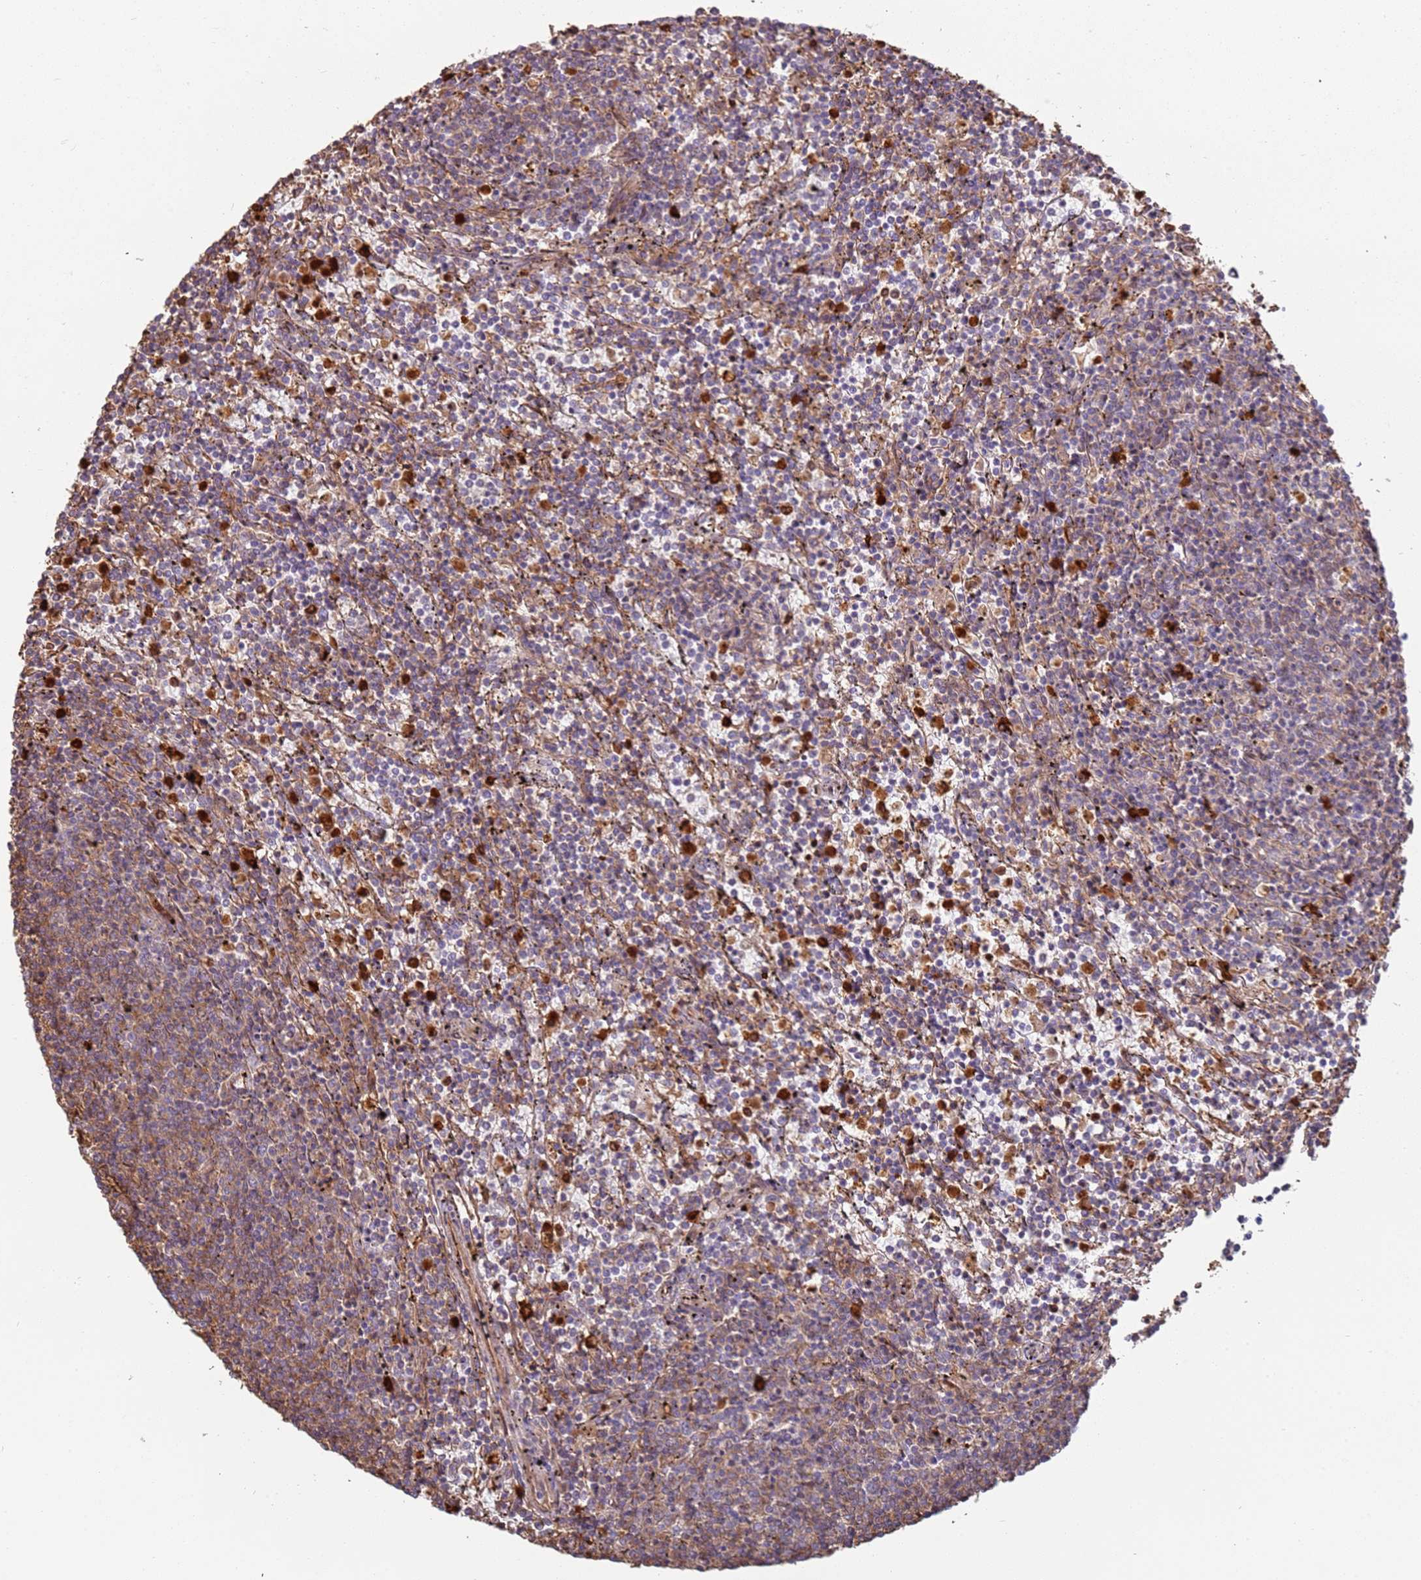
{"staining": {"intensity": "weak", "quantity": "25%-75%", "location": "cytoplasmic/membranous"}, "tissue": "lymphoma", "cell_type": "Tumor cells", "image_type": "cancer", "snomed": [{"axis": "morphology", "description": "Malignant lymphoma, non-Hodgkin's type, Low grade"}, {"axis": "topography", "description": "Spleen"}], "caption": "A low amount of weak cytoplasmic/membranous staining is seen in about 25%-75% of tumor cells in malignant lymphoma, non-Hodgkin's type (low-grade) tissue.", "gene": "NDUFAF4", "patient": {"sex": "female", "age": 50}}